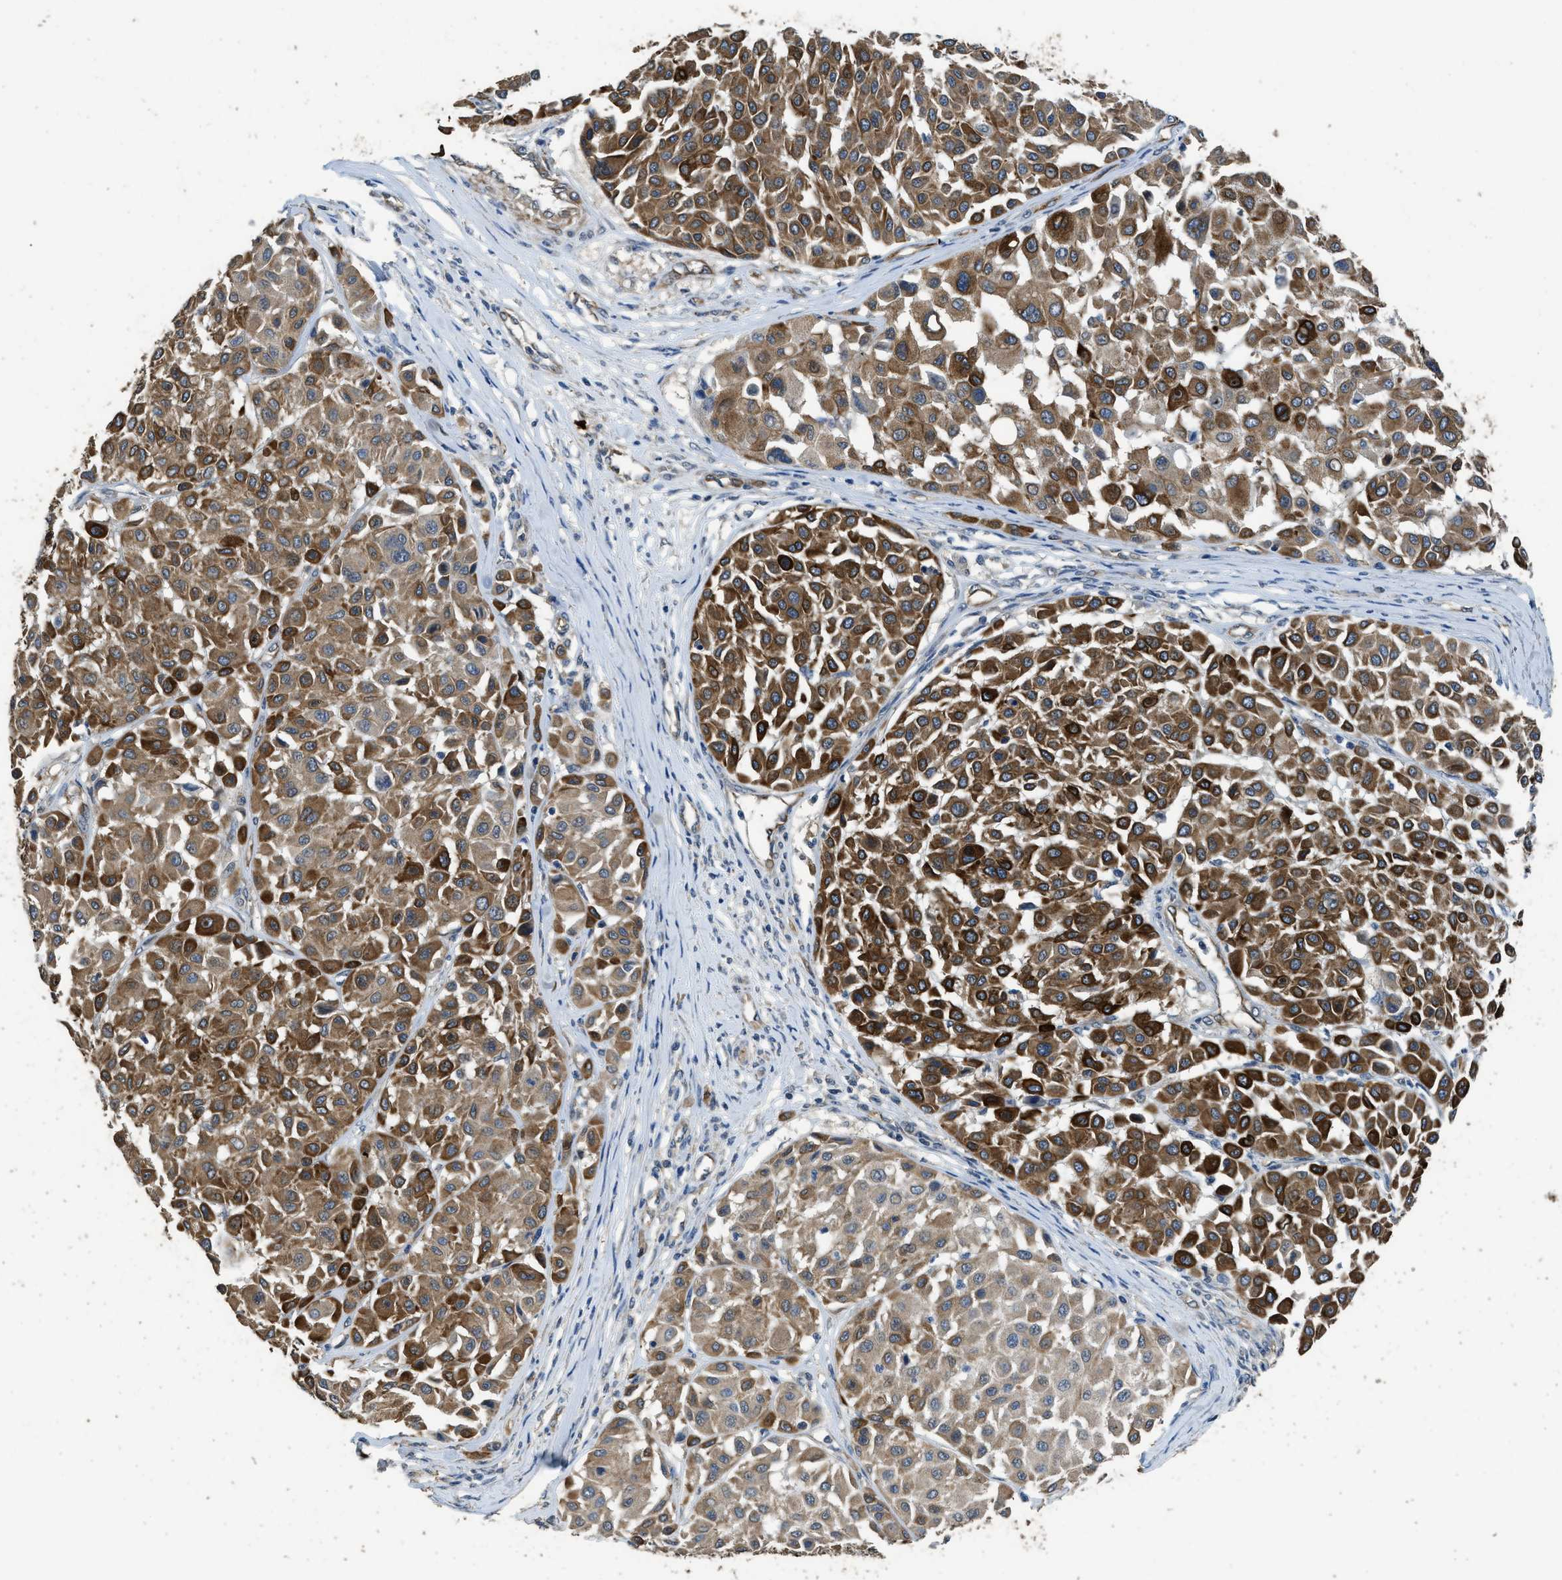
{"staining": {"intensity": "moderate", "quantity": ">75%", "location": "cytoplasmic/membranous"}, "tissue": "melanoma", "cell_type": "Tumor cells", "image_type": "cancer", "snomed": [{"axis": "morphology", "description": "Malignant melanoma, Metastatic site"}, {"axis": "topography", "description": "Soft tissue"}], "caption": "Moderate cytoplasmic/membranous positivity for a protein is identified in about >75% of tumor cells of melanoma using immunohistochemistry.", "gene": "SYNM", "patient": {"sex": "male", "age": 41}}